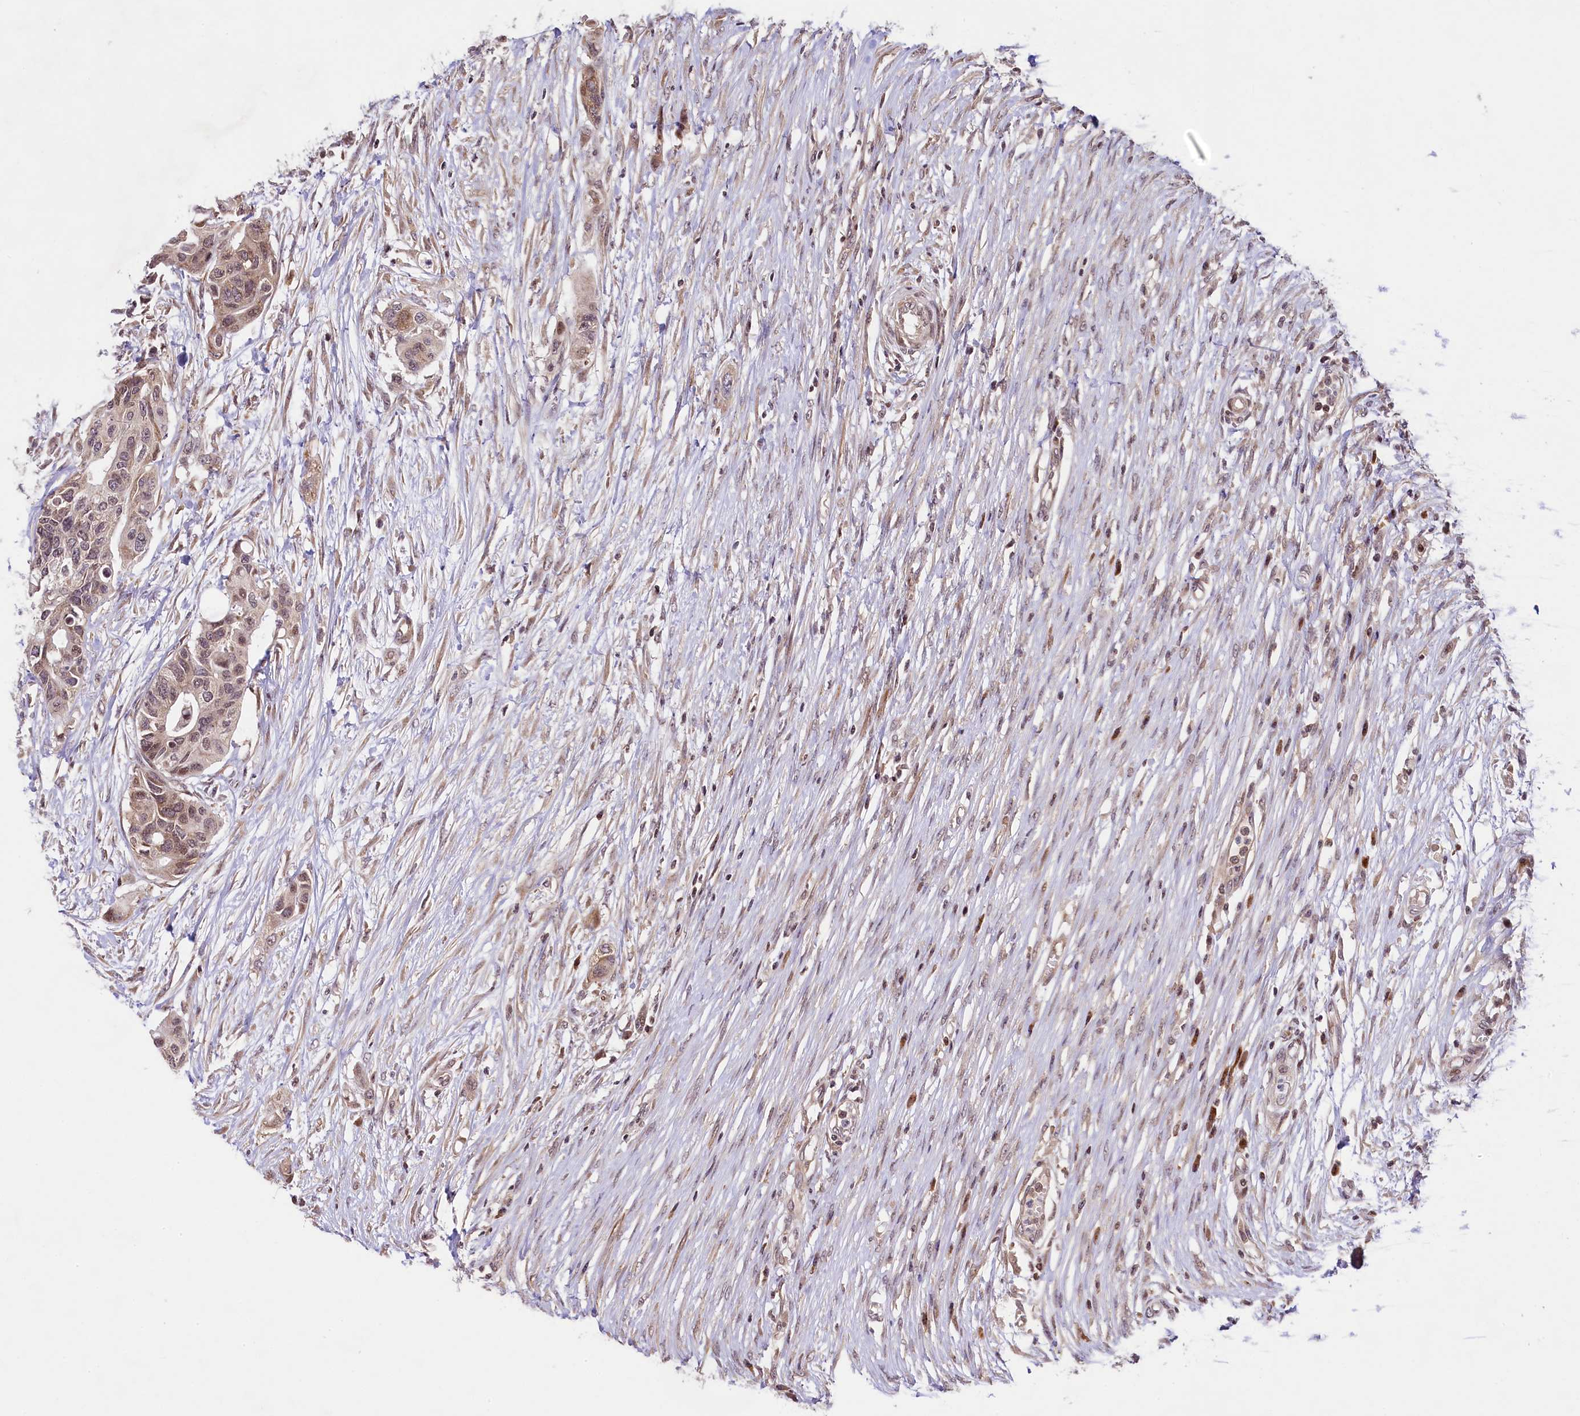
{"staining": {"intensity": "weak", "quantity": "<25%", "location": "cytoplasmic/membranous,nuclear"}, "tissue": "colorectal cancer", "cell_type": "Tumor cells", "image_type": "cancer", "snomed": [{"axis": "morphology", "description": "Adenocarcinoma, NOS"}, {"axis": "topography", "description": "Colon"}], "caption": "Human colorectal cancer (adenocarcinoma) stained for a protein using IHC demonstrates no staining in tumor cells.", "gene": "RBBP8", "patient": {"sex": "male", "age": 77}}